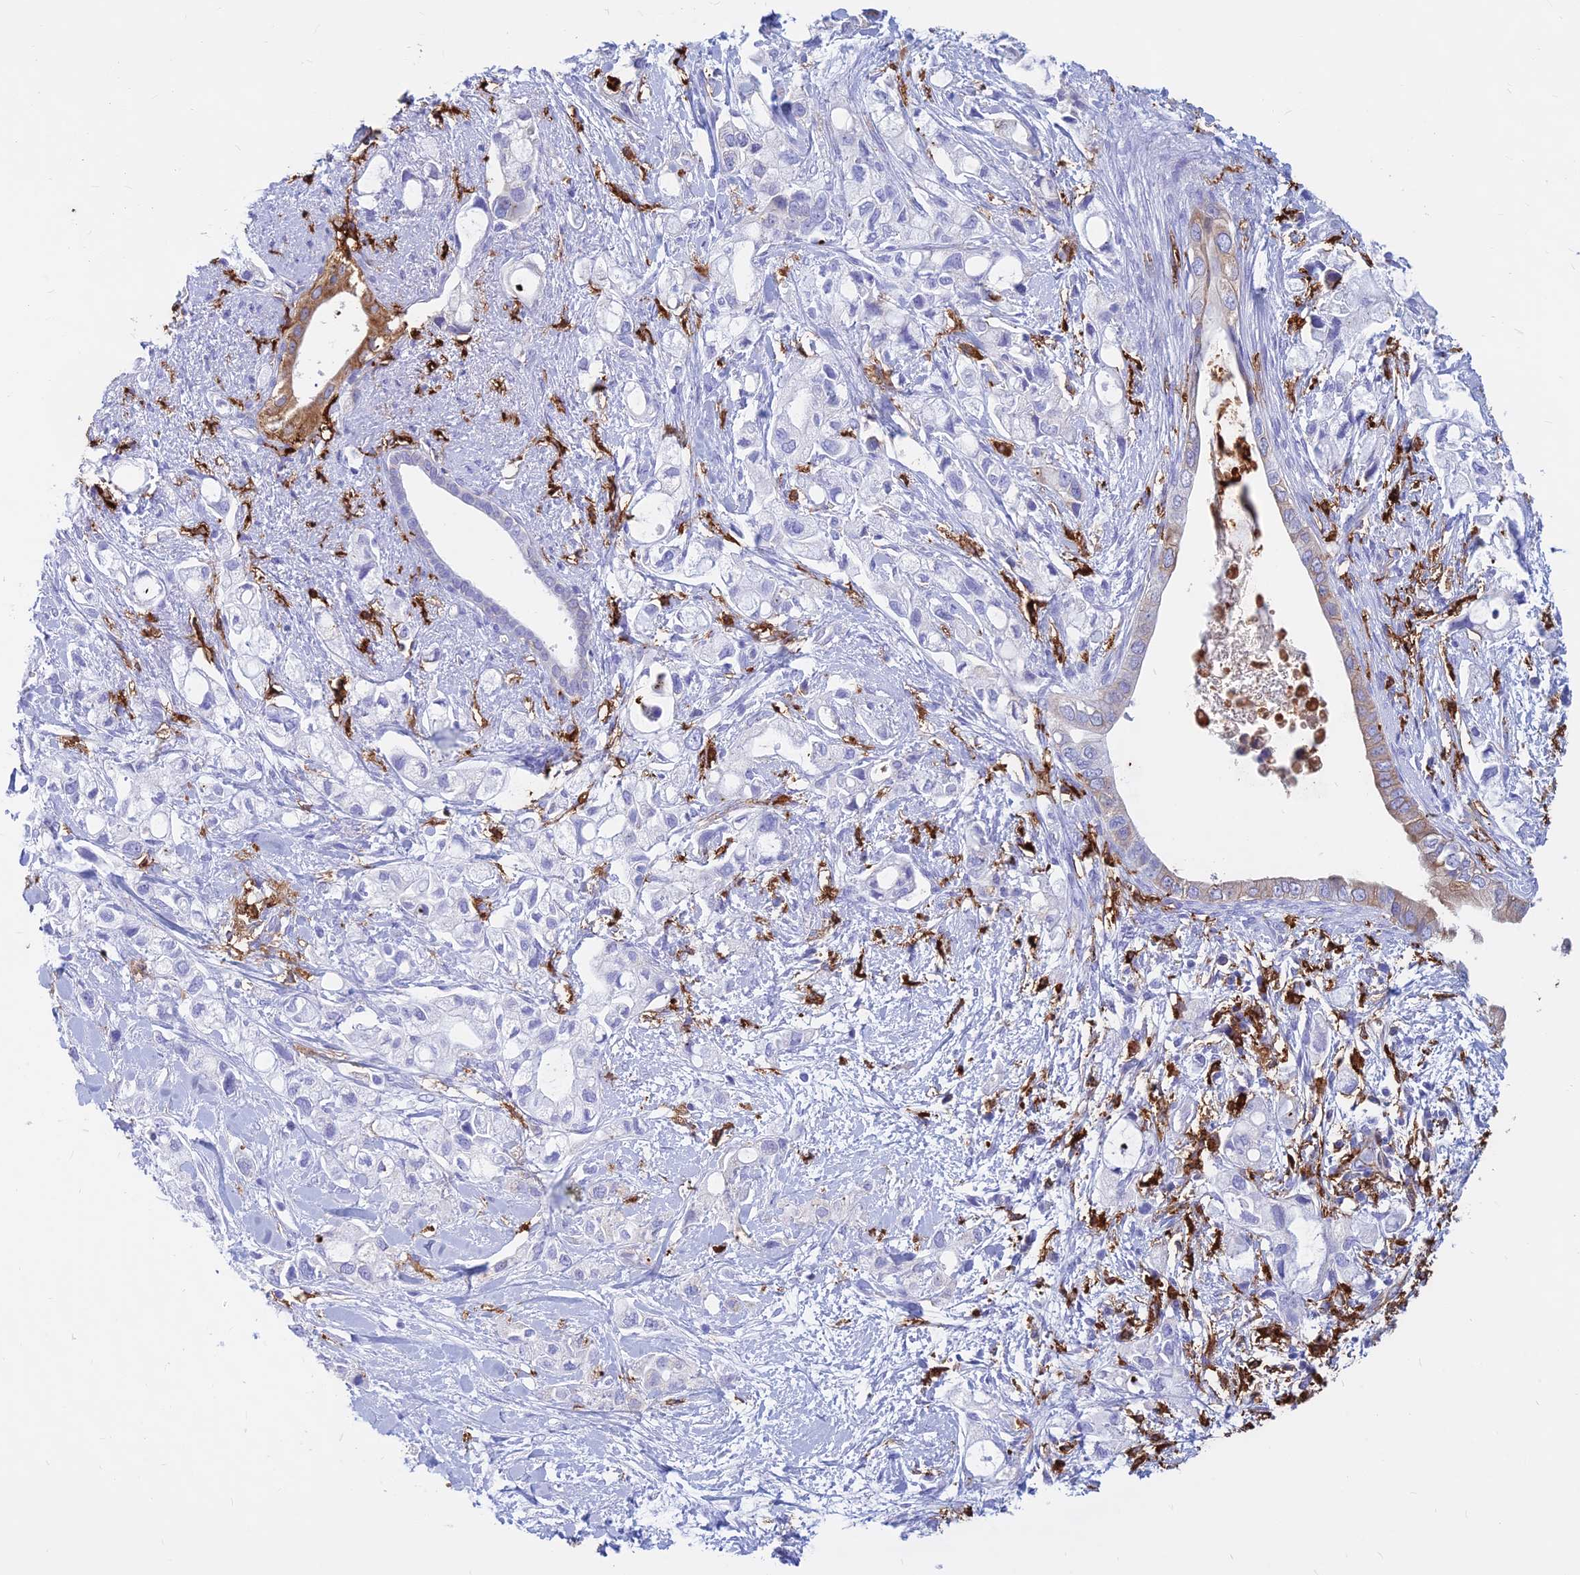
{"staining": {"intensity": "negative", "quantity": "none", "location": "none"}, "tissue": "pancreatic cancer", "cell_type": "Tumor cells", "image_type": "cancer", "snomed": [{"axis": "morphology", "description": "Adenocarcinoma, NOS"}, {"axis": "topography", "description": "Pancreas"}], "caption": "DAB immunohistochemical staining of pancreatic adenocarcinoma demonstrates no significant positivity in tumor cells. (DAB (3,3'-diaminobenzidine) IHC with hematoxylin counter stain).", "gene": "HLA-DRB1", "patient": {"sex": "female", "age": 56}}